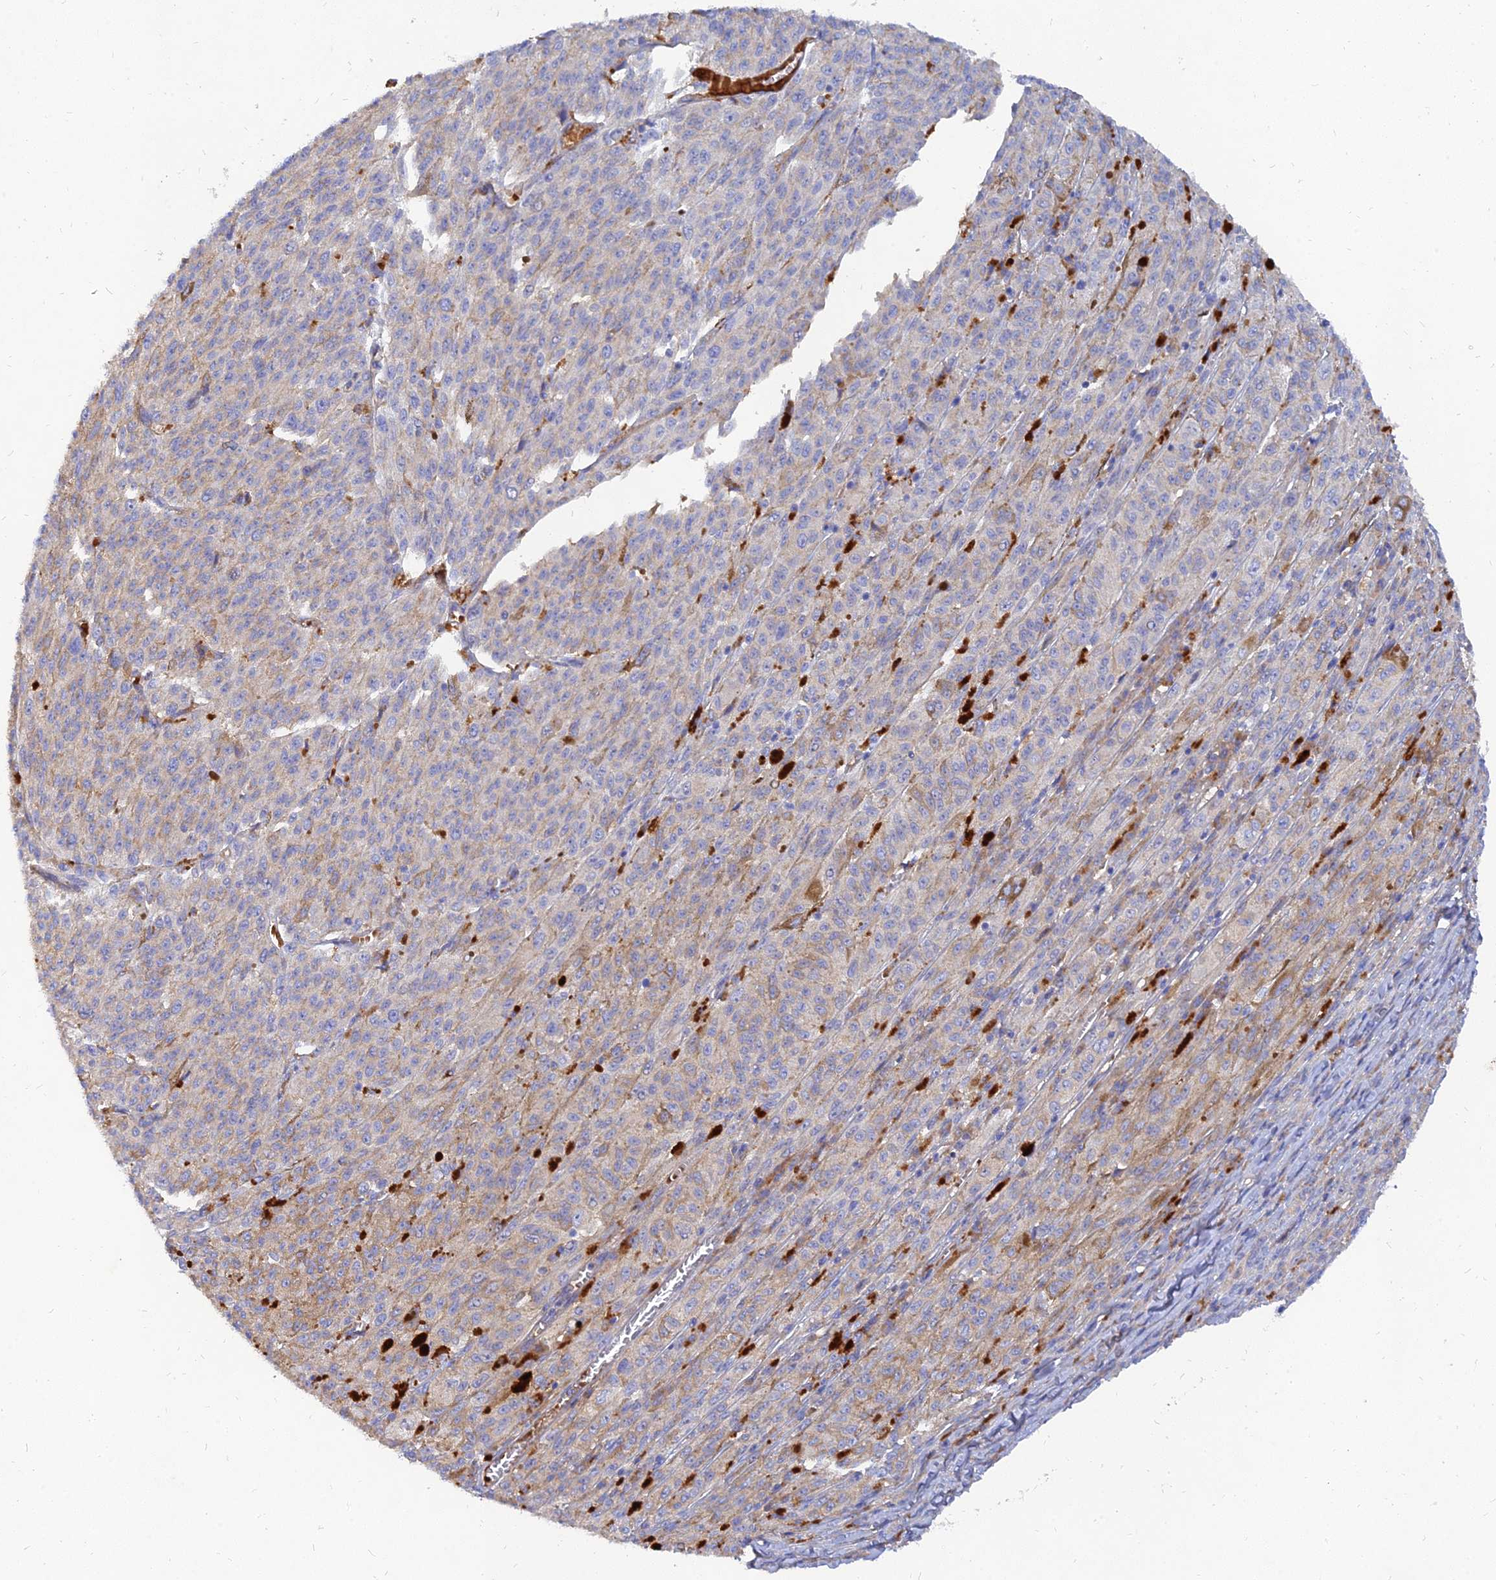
{"staining": {"intensity": "weak", "quantity": "<25%", "location": "cytoplasmic/membranous"}, "tissue": "melanoma", "cell_type": "Tumor cells", "image_type": "cancer", "snomed": [{"axis": "morphology", "description": "Malignant melanoma, NOS"}, {"axis": "topography", "description": "Skin"}], "caption": "DAB (3,3'-diaminobenzidine) immunohistochemical staining of human malignant melanoma demonstrates no significant expression in tumor cells. The staining is performed using DAB brown chromogen with nuclei counter-stained in using hematoxylin.", "gene": "MROH1", "patient": {"sex": "female", "age": 52}}